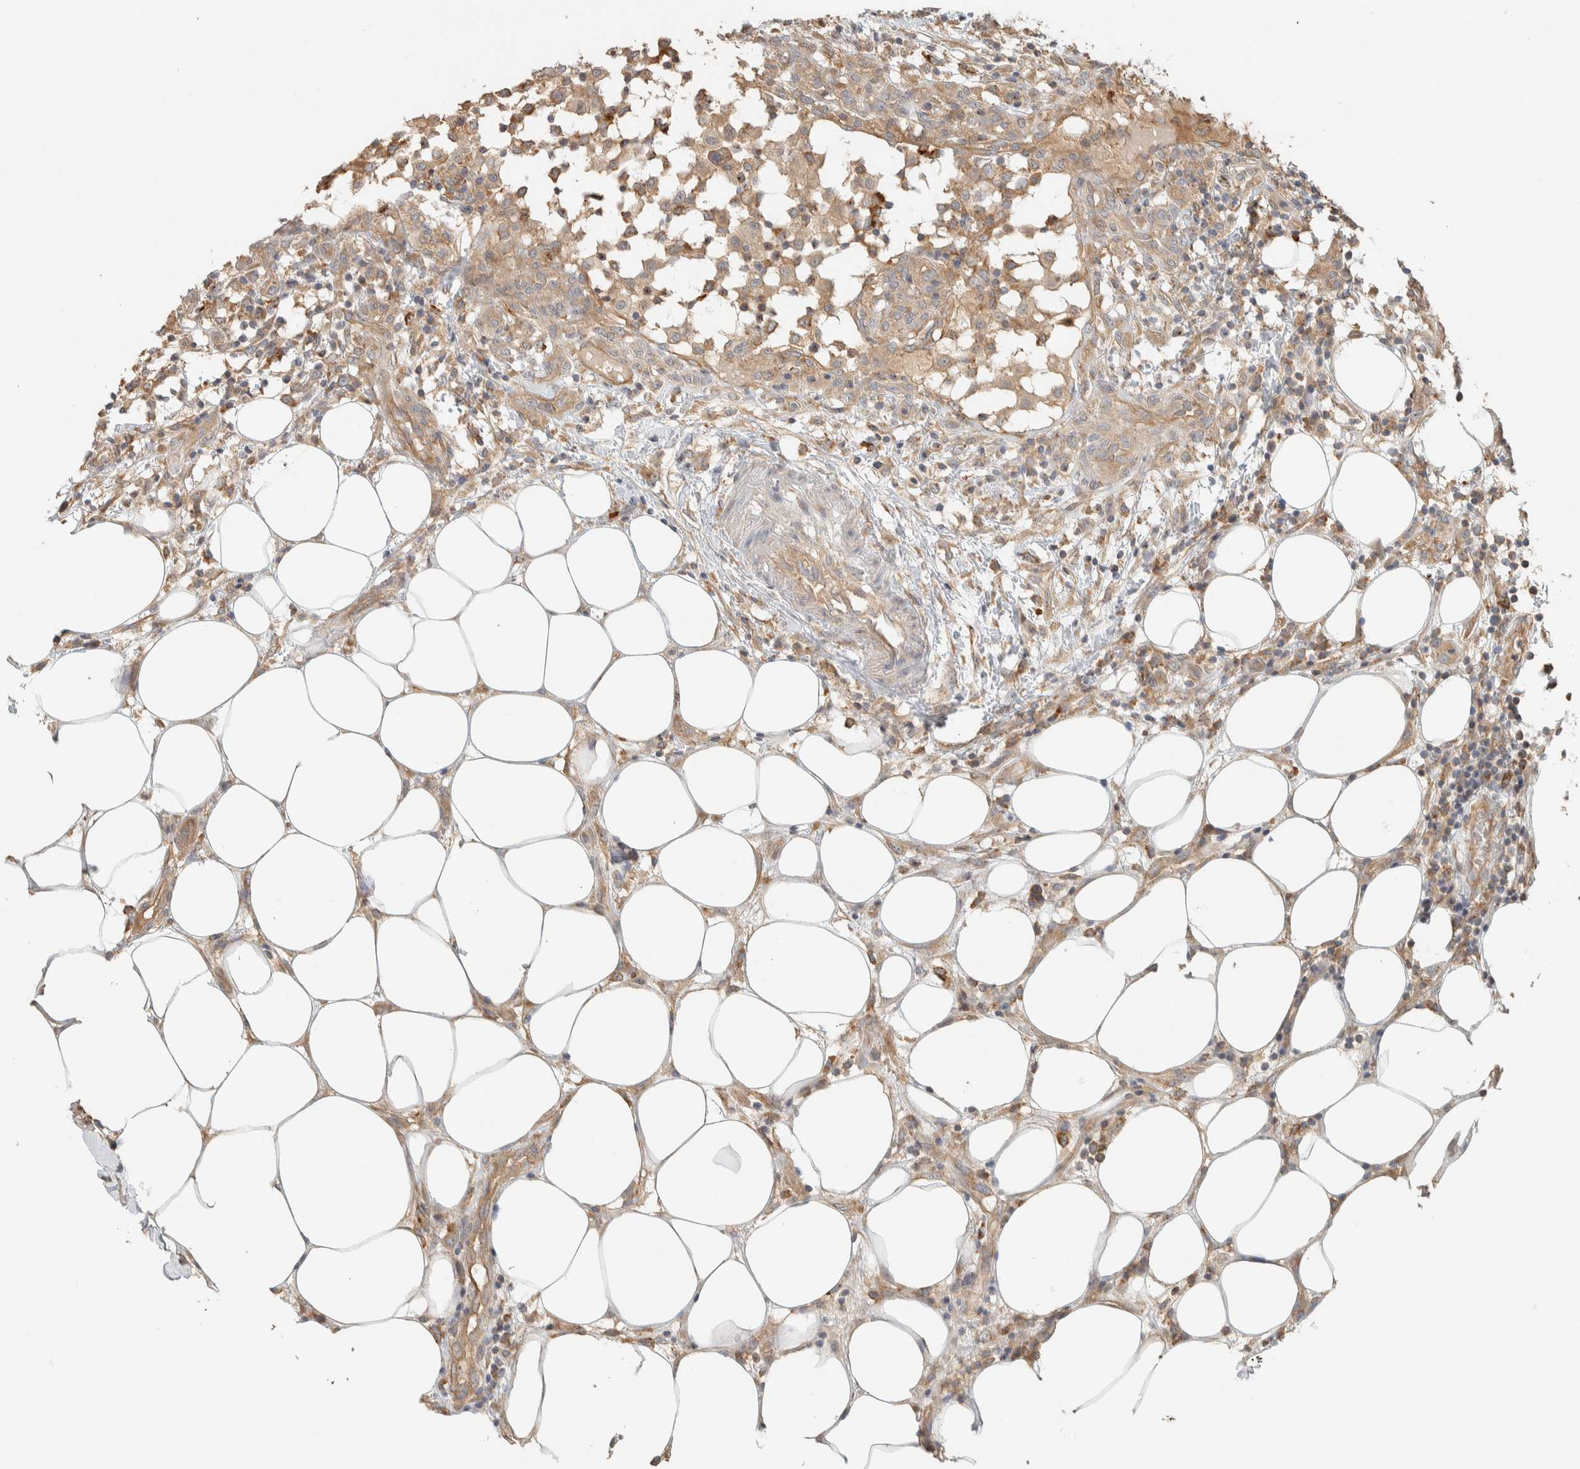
{"staining": {"intensity": "weak", "quantity": ">75%", "location": "cytoplasmic/membranous"}, "tissue": "breast cancer", "cell_type": "Tumor cells", "image_type": "cancer", "snomed": [{"axis": "morphology", "description": "Duct carcinoma"}, {"axis": "topography", "description": "Breast"}], "caption": "Immunohistochemistry image of human breast cancer stained for a protein (brown), which demonstrates low levels of weak cytoplasmic/membranous positivity in about >75% of tumor cells.", "gene": "RAB11FIP1", "patient": {"sex": "female", "age": 37}}